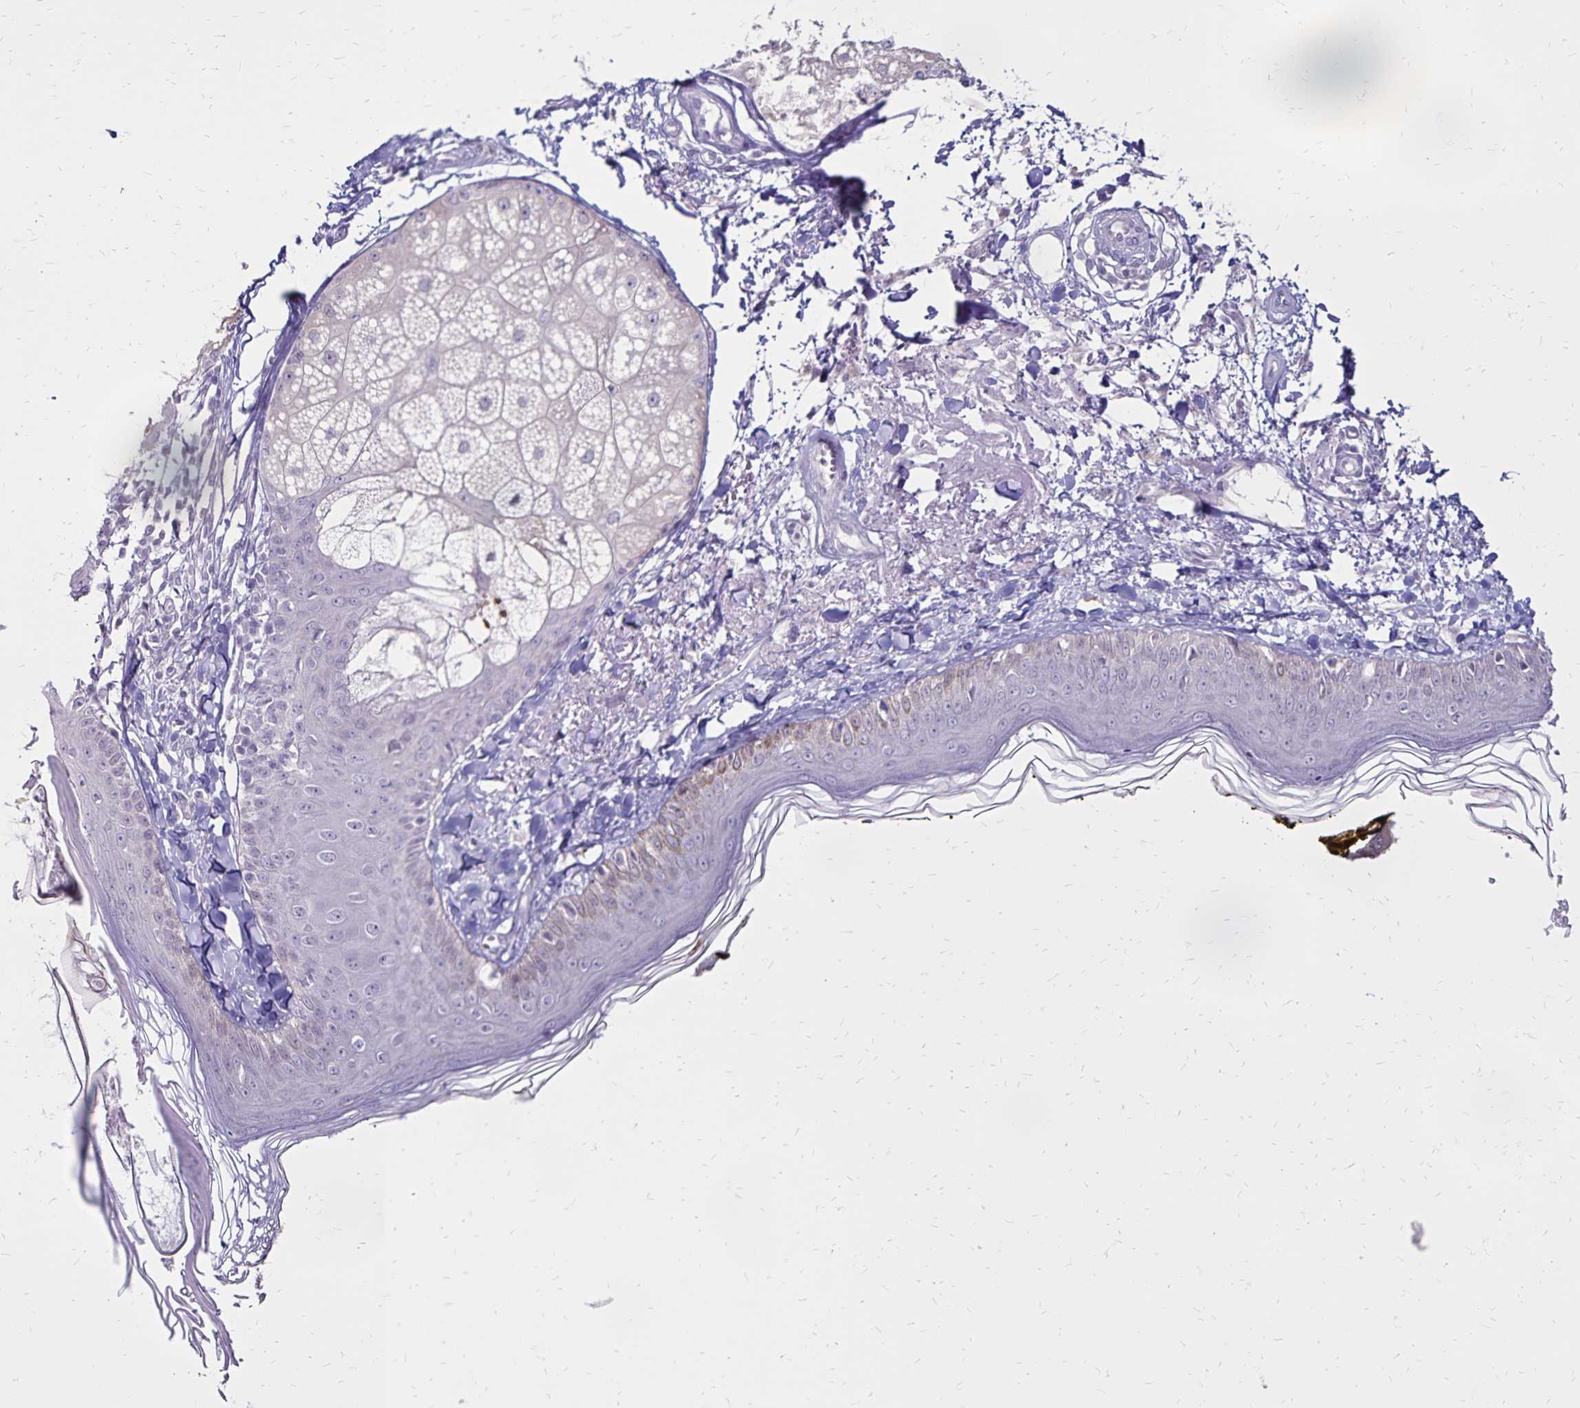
{"staining": {"intensity": "negative", "quantity": "none", "location": "none"}, "tissue": "skin", "cell_type": "Fibroblasts", "image_type": "normal", "snomed": [{"axis": "morphology", "description": "Normal tissue, NOS"}, {"axis": "topography", "description": "Skin"}], "caption": "This is a micrograph of IHC staining of unremarkable skin, which shows no expression in fibroblasts.", "gene": "SH3GL3", "patient": {"sex": "male", "age": 76}}